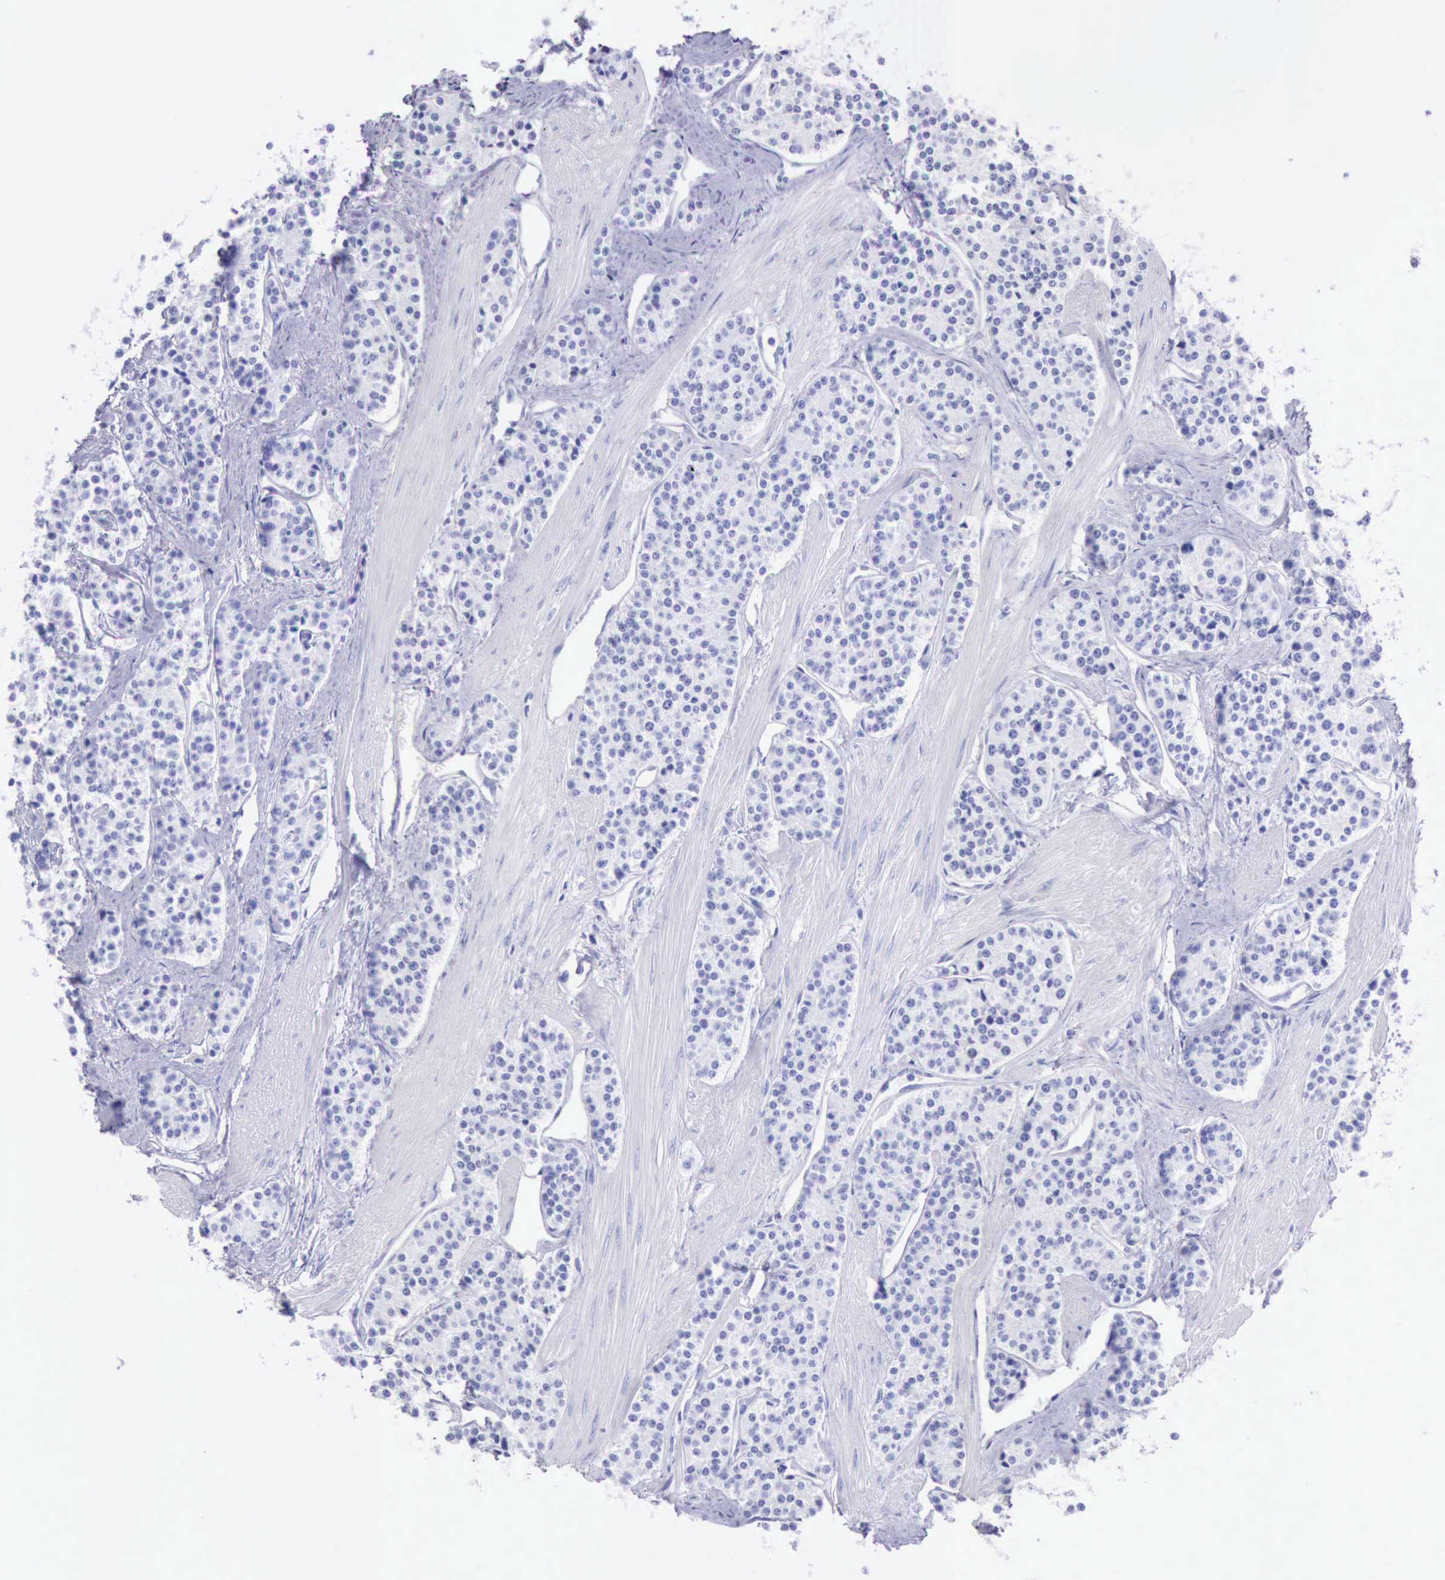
{"staining": {"intensity": "negative", "quantity": "none", "location": "none"}, "tissue": "carcinoid", "cell_type": "Tumor cells", "image_type": "cancer", "snomed": [{"axis": "morphology", "description": "Carcinoid, malignant, NOS"}, {"axis": "topography", "description": "Stomach"}], "caption": "Carcinoid (malignant) stained for a protein using immunohistochemistry (IHC) reveals no expression tumor cells.", "gene": "MCM2", "patient": {"sex": "female", "age": 76}}